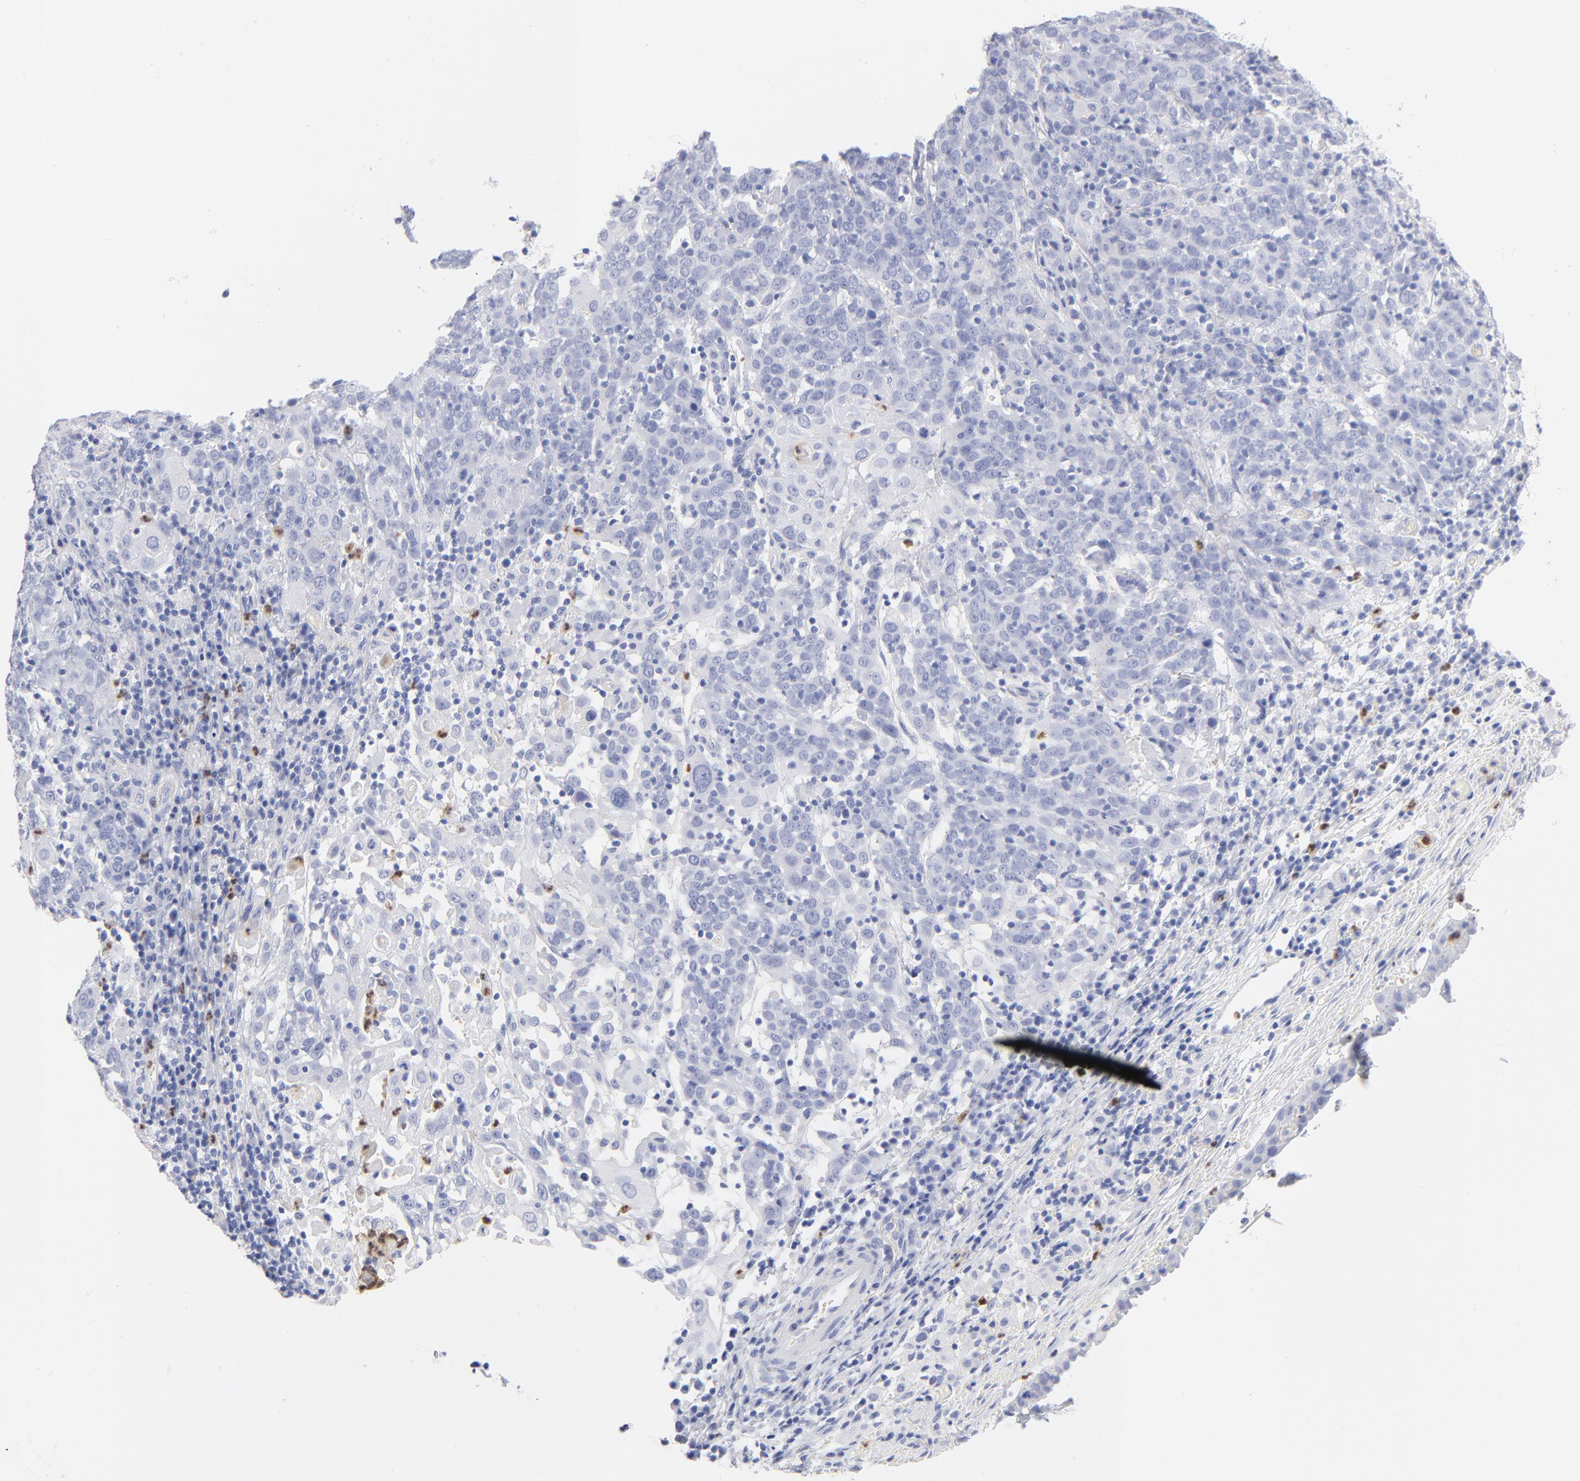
{"staining": {"intensity": "negative", "quantity": "none", "location": "none"}, "tissue": "cervical cancer", "cell_type": "Tumor cells", "image_type": "cancer", "snomed": [{"axis": "morphology", "description": "Normal tissue, NOS"}, {"axis": "morphology", "description": "Squamous cell carcinoma, NOS"}, {"axis": "topography", "description": "Cervix"}], "caption": "Immunohistochemical staining of cervical cancer displays no significant positivity in tumor cells. Brightfield microscopy of immunohistochemistry (IHC) stained with DAB (3,3'-diaminobenzidine) (brown) and hematoxylin (blue), captured at high magnification.", "gene": "ARG1", "patient": {"sex": "female", "age": 67}}